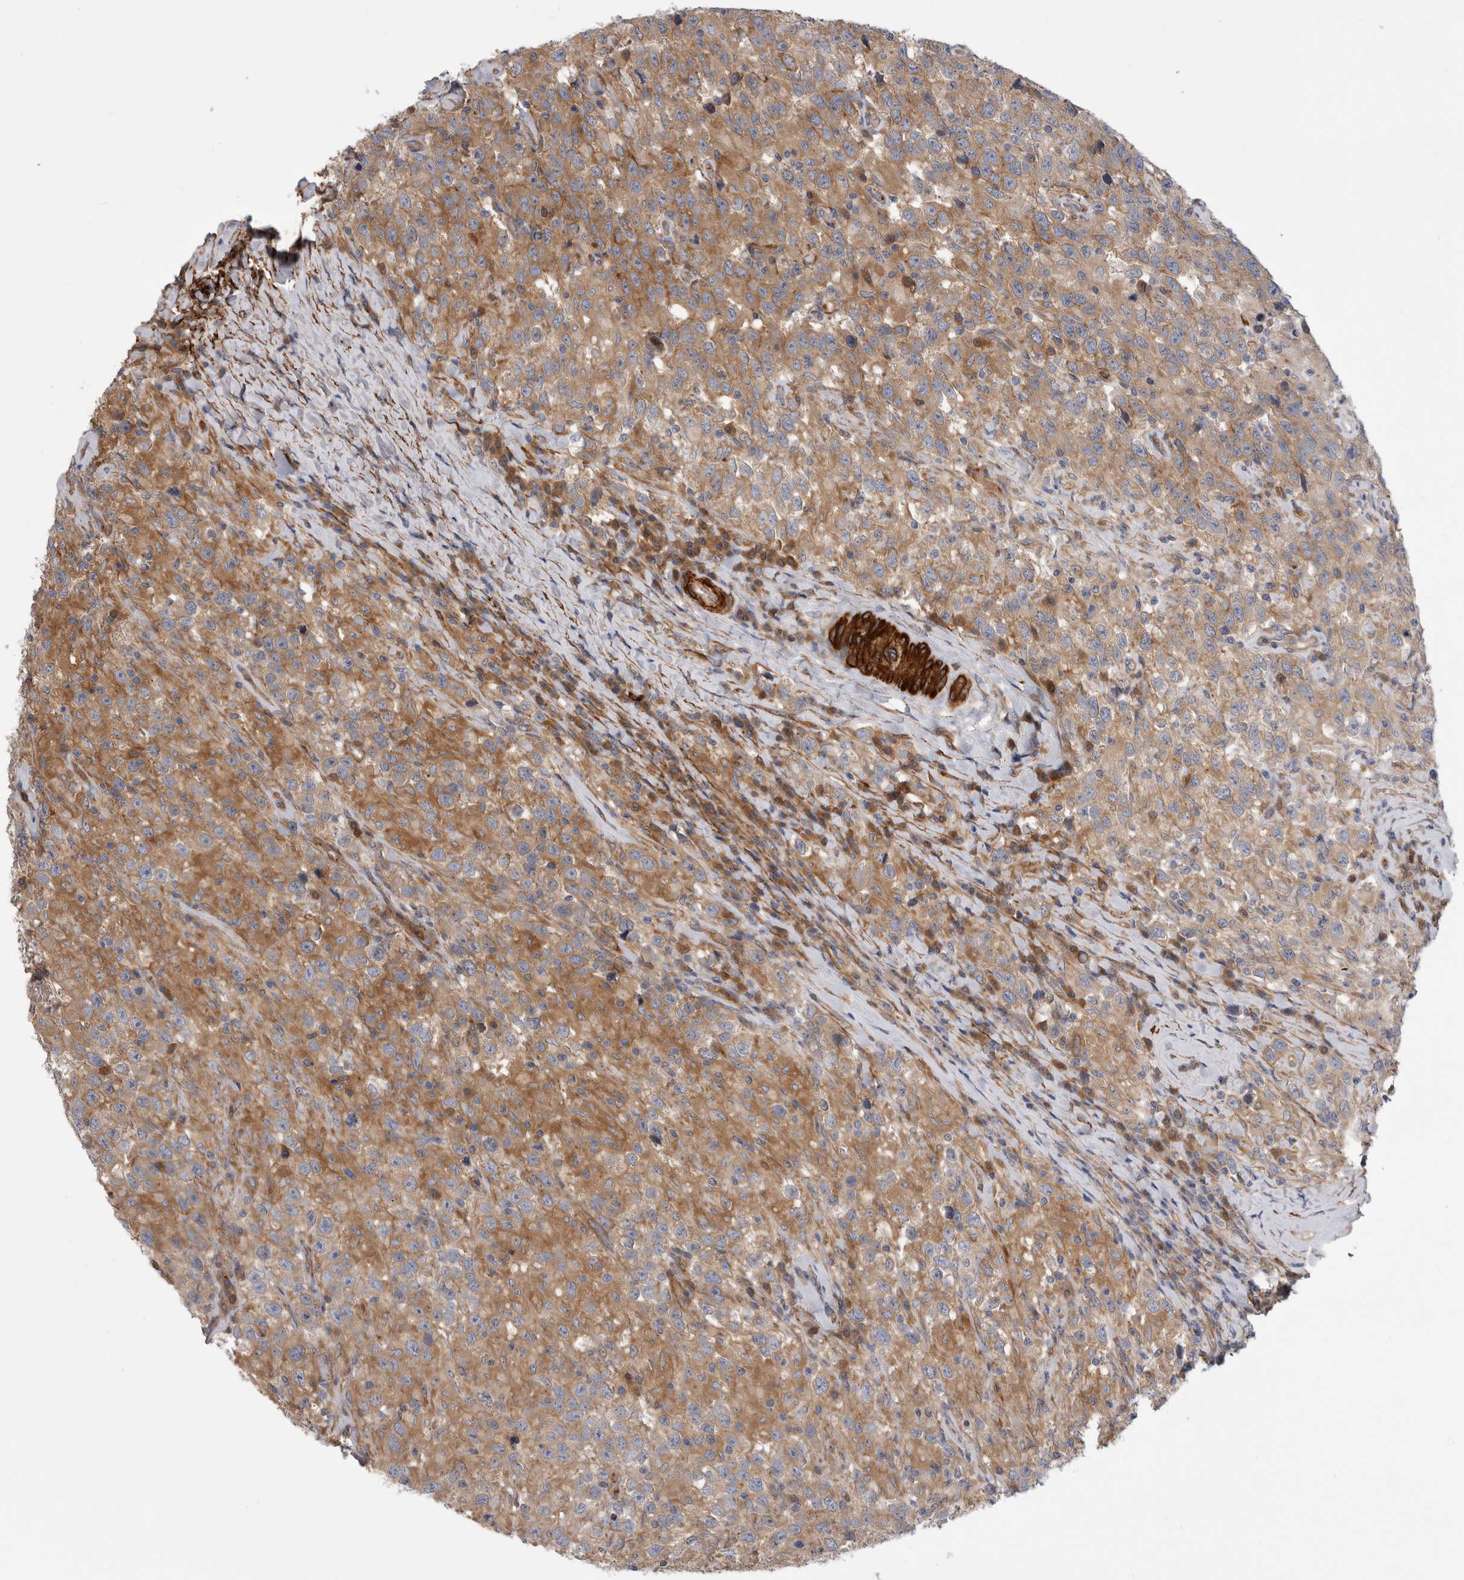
{"staining": {"intensity": "moderate", "quantity": ">75%", "location": "cytoplasmic/membranous"}, "tissue": "testis cancer", "cell_type": "Tumor cells", "image_type": "cancer", "snomed": [{"axis": "morphology", "description": "Seminoma, NOS"}, {"axis": "topography", "description": "Testis"}], "caption": "Moderate cytoplasmic/membranous staining for a protein is present in approximately >75% of tumor cells of seminoma (testis) using immunohistochemistry.", "gene": "EPRS1", "patient": {"sex": "male", "age": 41}}